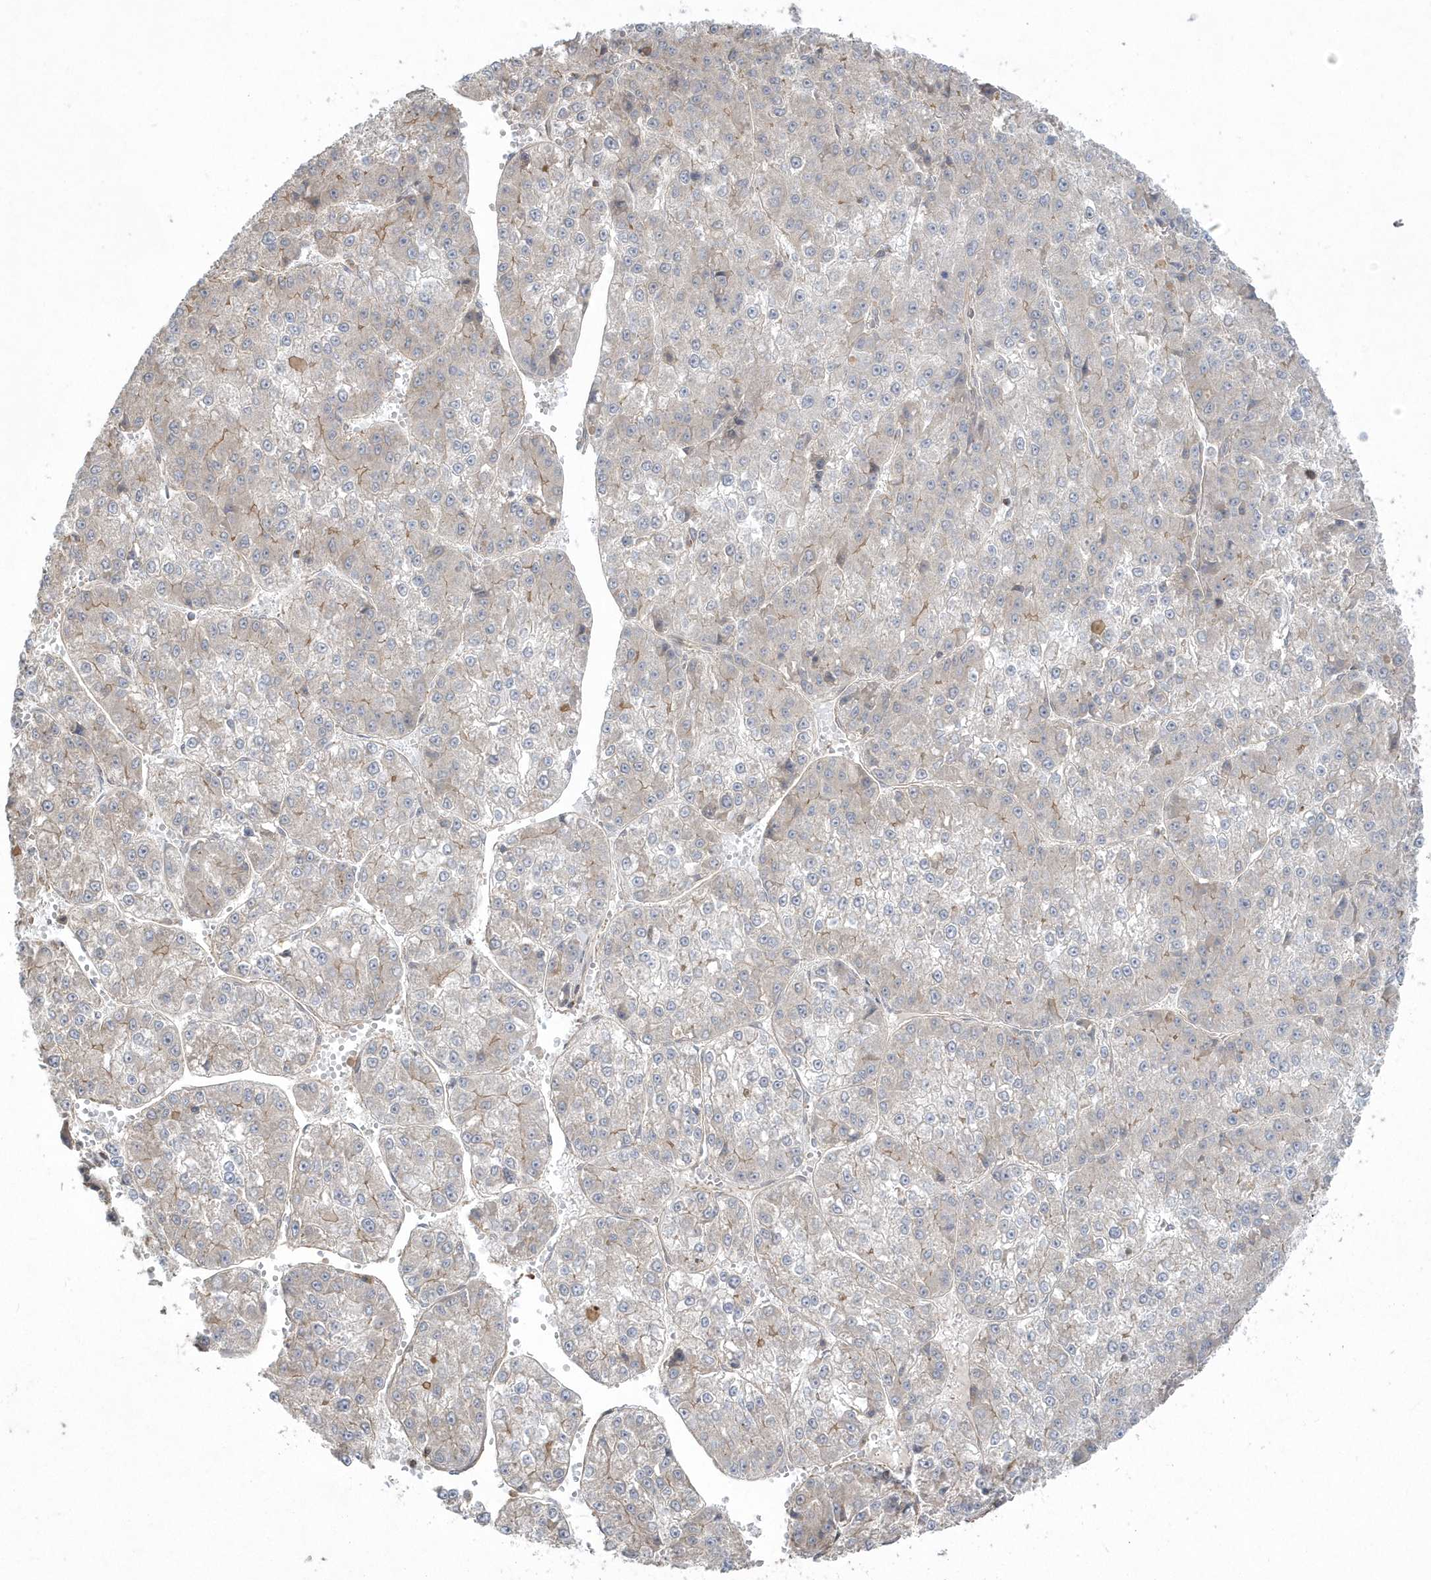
{"staining": {"intensity": "weak", "quantity": "<25%", "location": "cytoplasmic/membranous"}, "tissue": "liver cancer", "cell_type": "Tumor cells", "image_type": "cancer", "snomed": [{"axis": "morphology", "description": "Carcinoma, Hepatocellular, NOS"}, {"axis": "topography", "description": "Liver"}], "caption": "DAB (3,3'-diaminobenzidine) immunohistochemical staining of human liver hepatocellular carcinoma demonstrates no significant expression in tumor cells.", "gene": "ARMC8", "patient": {"sex": "female", "age": 73}}